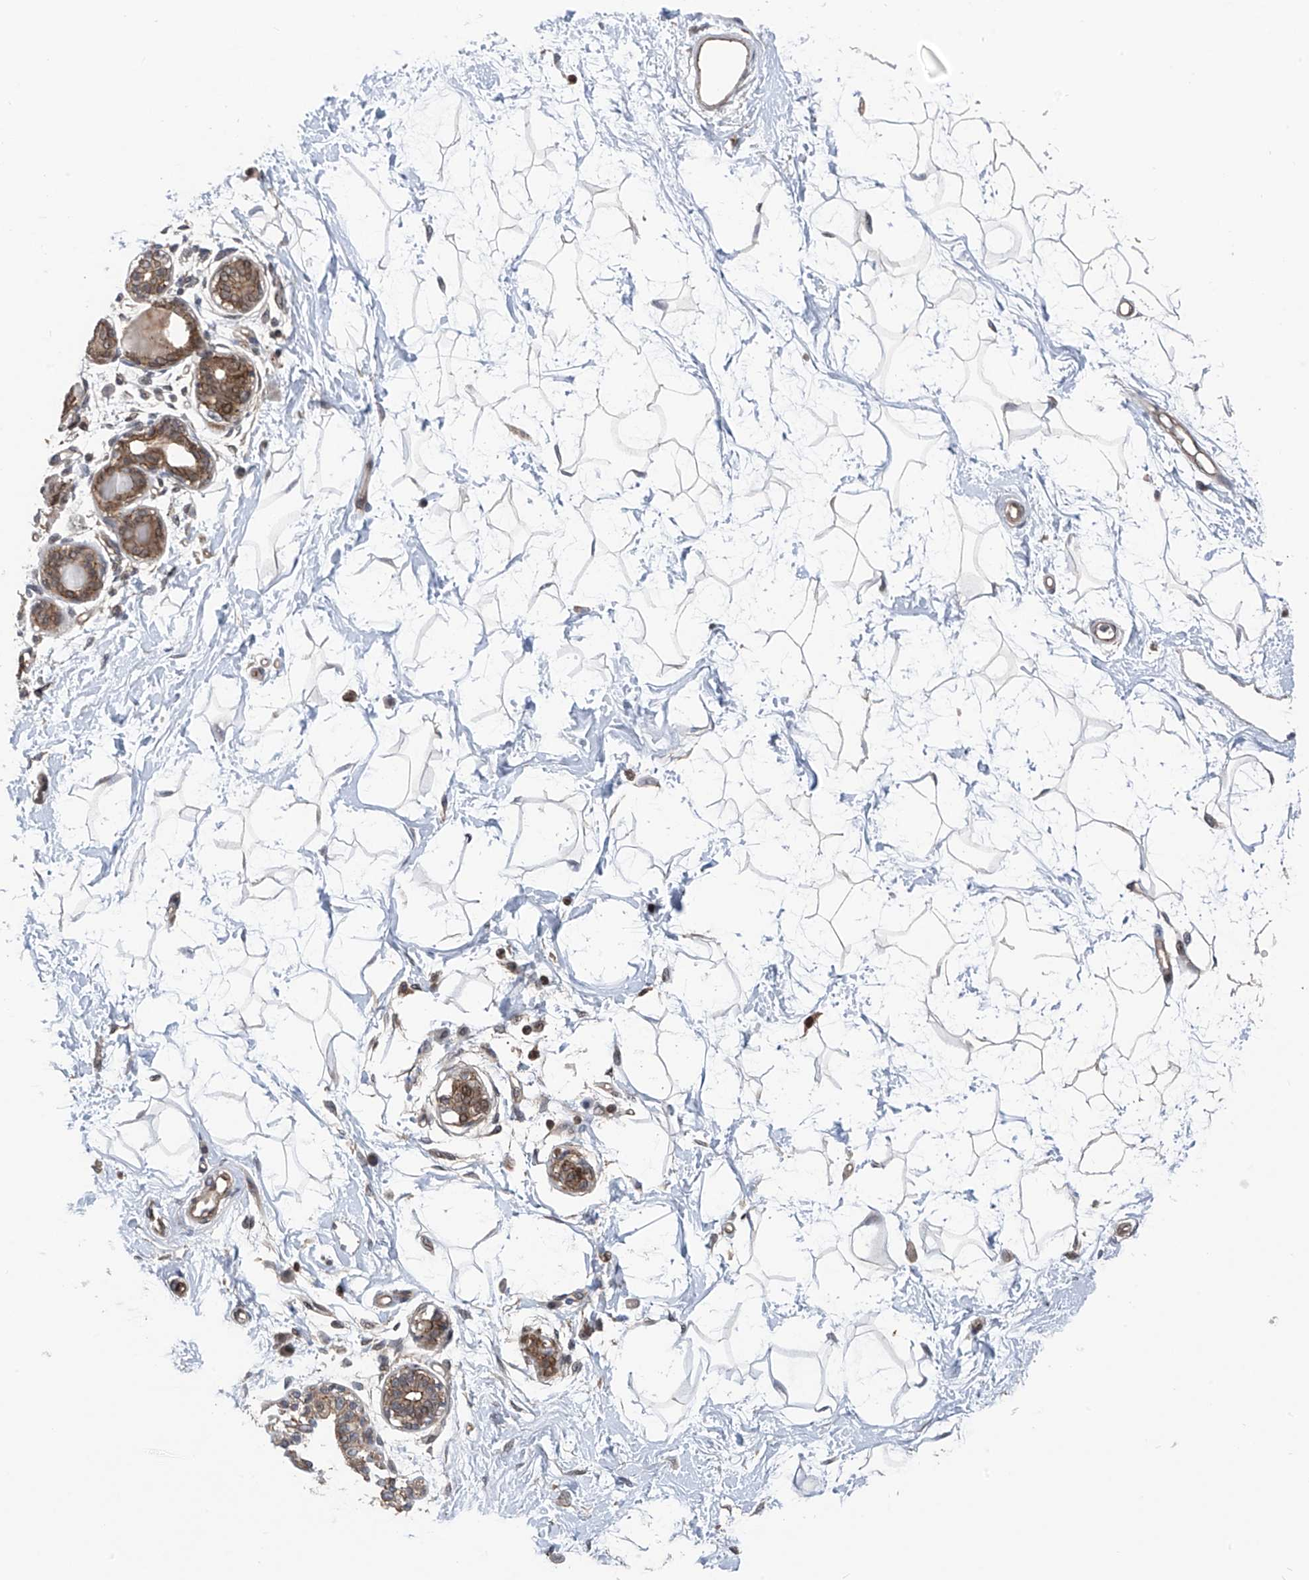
{"staining": {"intensity": "weak", "quantity": ">75%", "location": "nuclear"}, "tissue": "breast", "cell_type": "Adipocytes", "image_type": "normal", "snomed": [{"axis": "morphology", "description": "Normal tissue, NOS"}, {"axis": "topography", "description": "Breast"}], "caption": "Immunohistochemistry photomicrograph of unremarkable breast stained for a protein (brown), which demonstrates low levels of weak nuclear staining in approximately >75% of adipocytes.", "gene": "DNAJC9", "patient": {"sex": "female", "age": 45}}